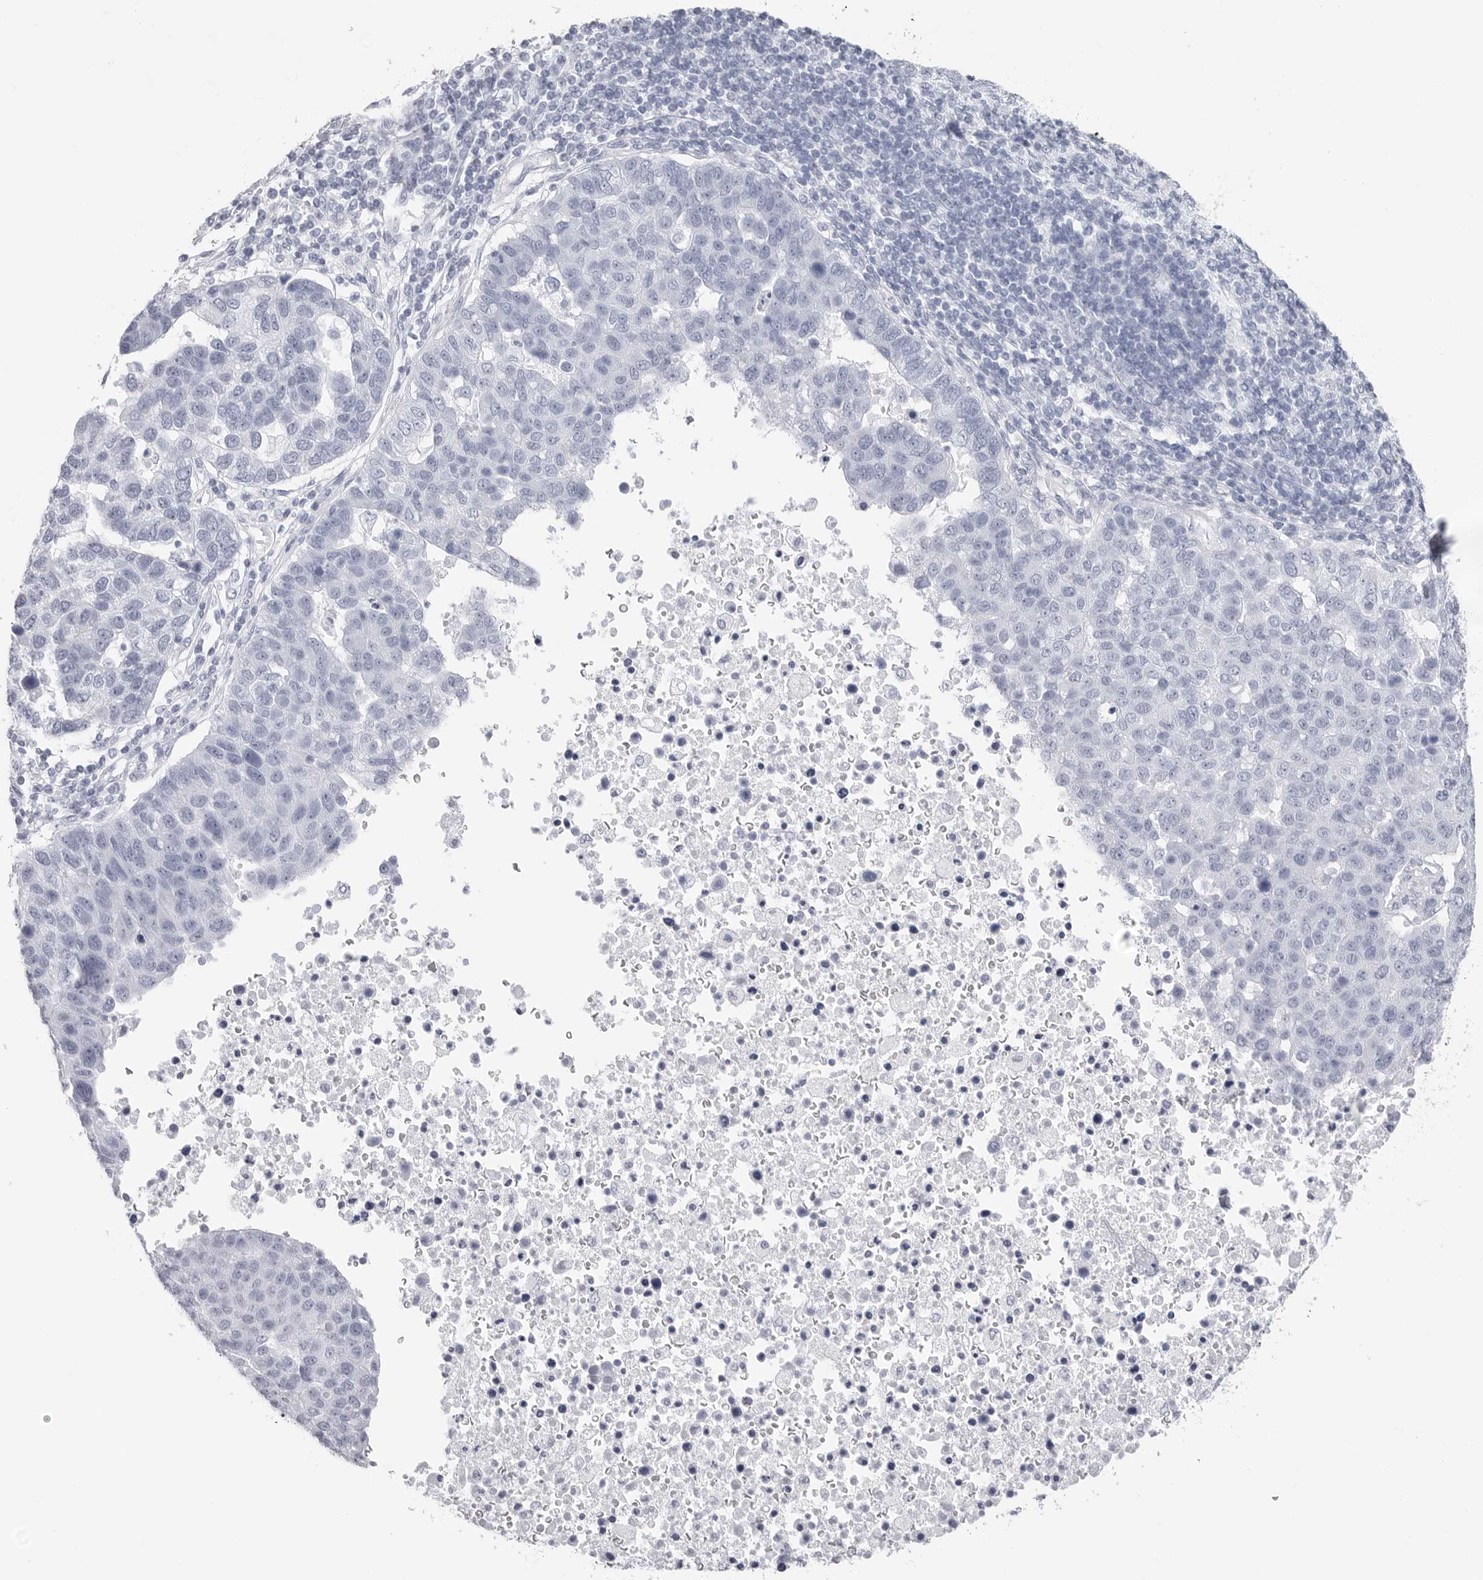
{"staining": {"intensity": "negative", "quantity": "none", "location": "none"}, "tissue": "pancreatic cancer", "cell_type": "Tumor cells", "image_type": "cancer", "snomed": [{"axis": "morphology", "description": "Adenocarcinoma, NOS"}, {"axis": "topography", "description": "Pancreas"}], "caption": "High magnification brightfield microscopy of pancreatic cancer (adenocarcinoma) stained with DAB (3,3'-diaminobenzidine) (brown) and counterstained with hematoxylin (blue): tumor cells show no significant expression.", "gene": "CST2", "patient": {"sex": "female", "age": 61}}